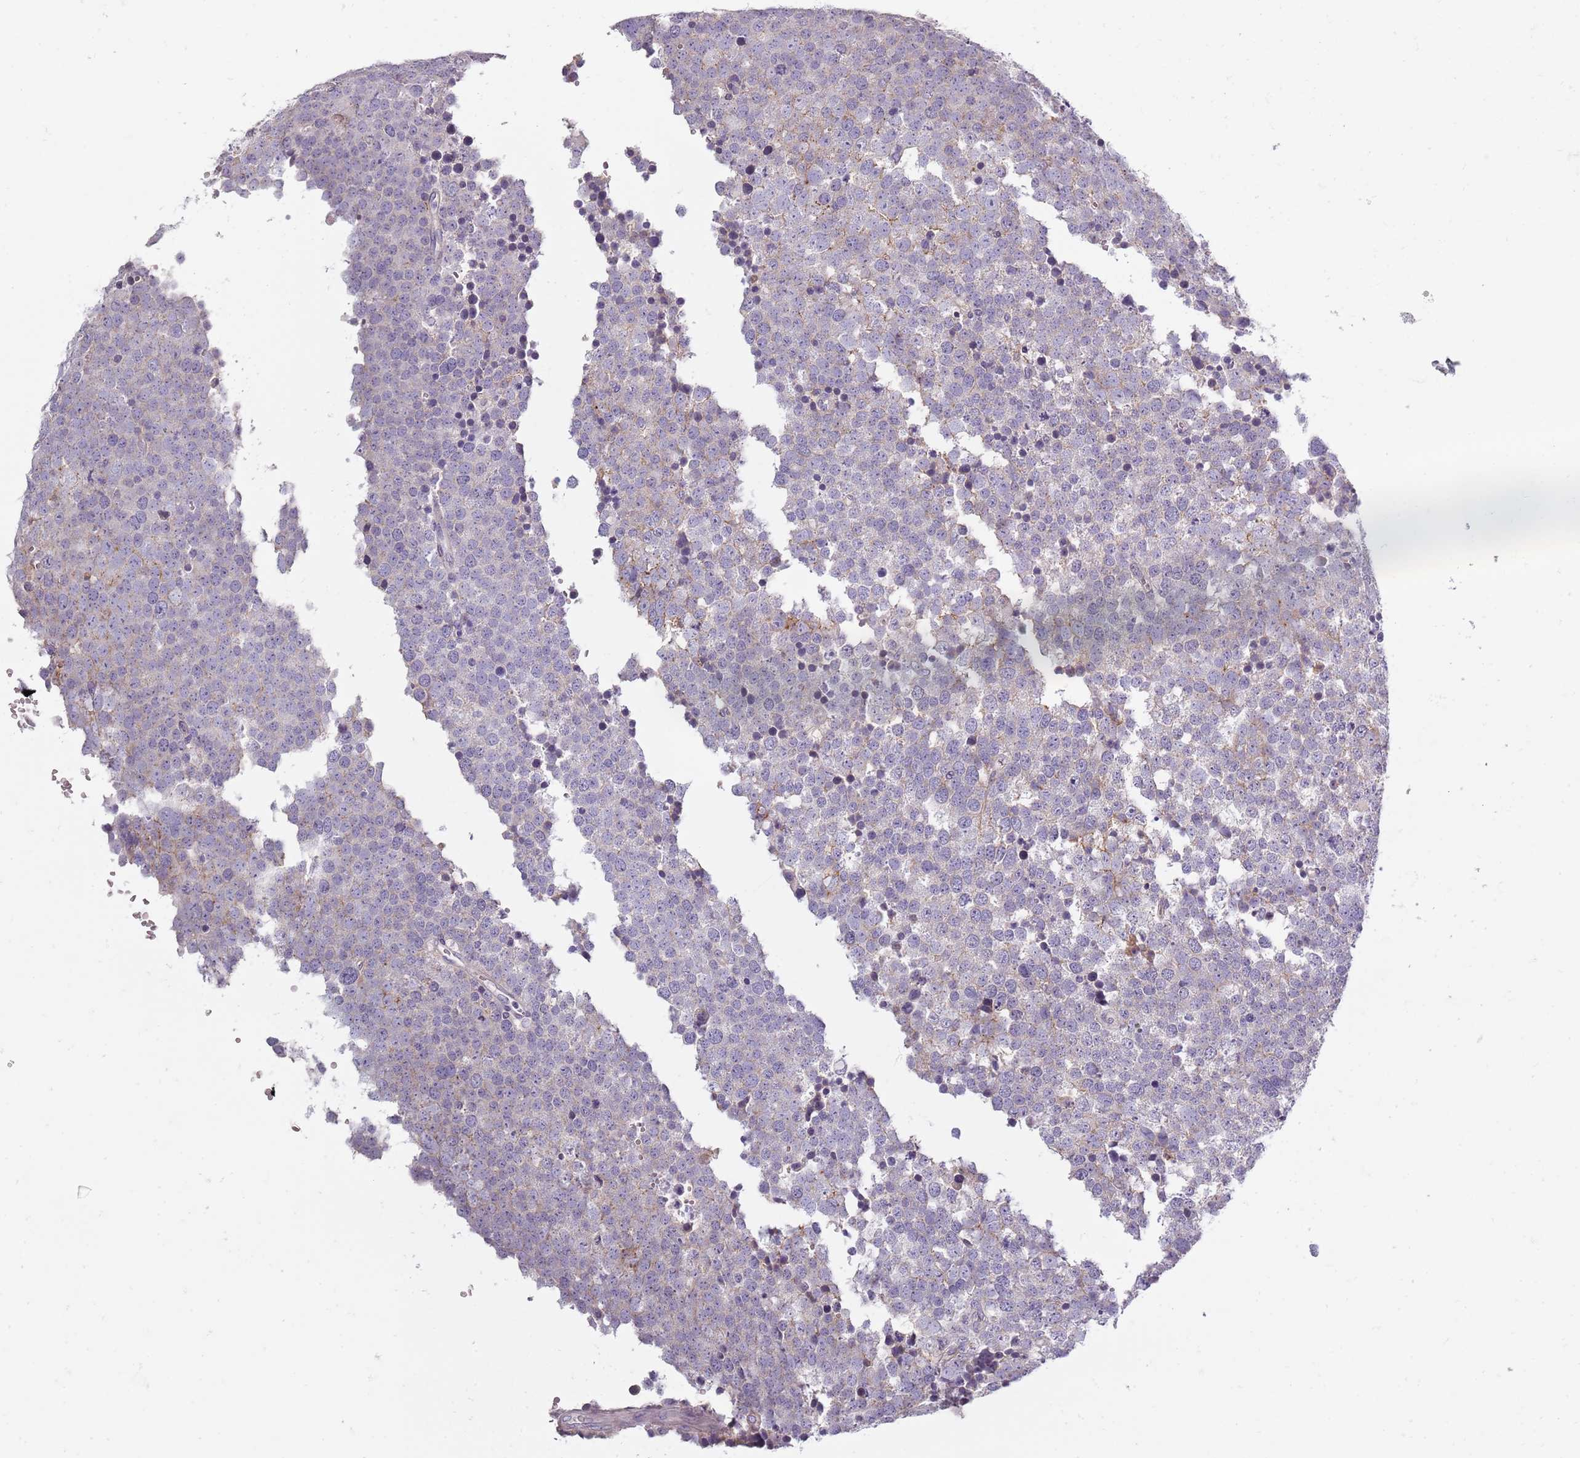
{"staining": {"intensity": "negative", "quantity": "none", "location": "none"}, "tissue": "testis cancer", "cell_type": "Tumor cells", "image_type": "cancer", "snomed": [{"axis": "morphology", "description": "Seminoma, NOS"}, {"axis": "topography", "description": "Testis"}], "caption": "A high-resolution histopathology image shows immunohistochemistry staining of seminoma (testis), which exhibits no significant staining in tumor cells.", "gene": "SYNGR3", "patient": {"sex": "male", "age": 71}}